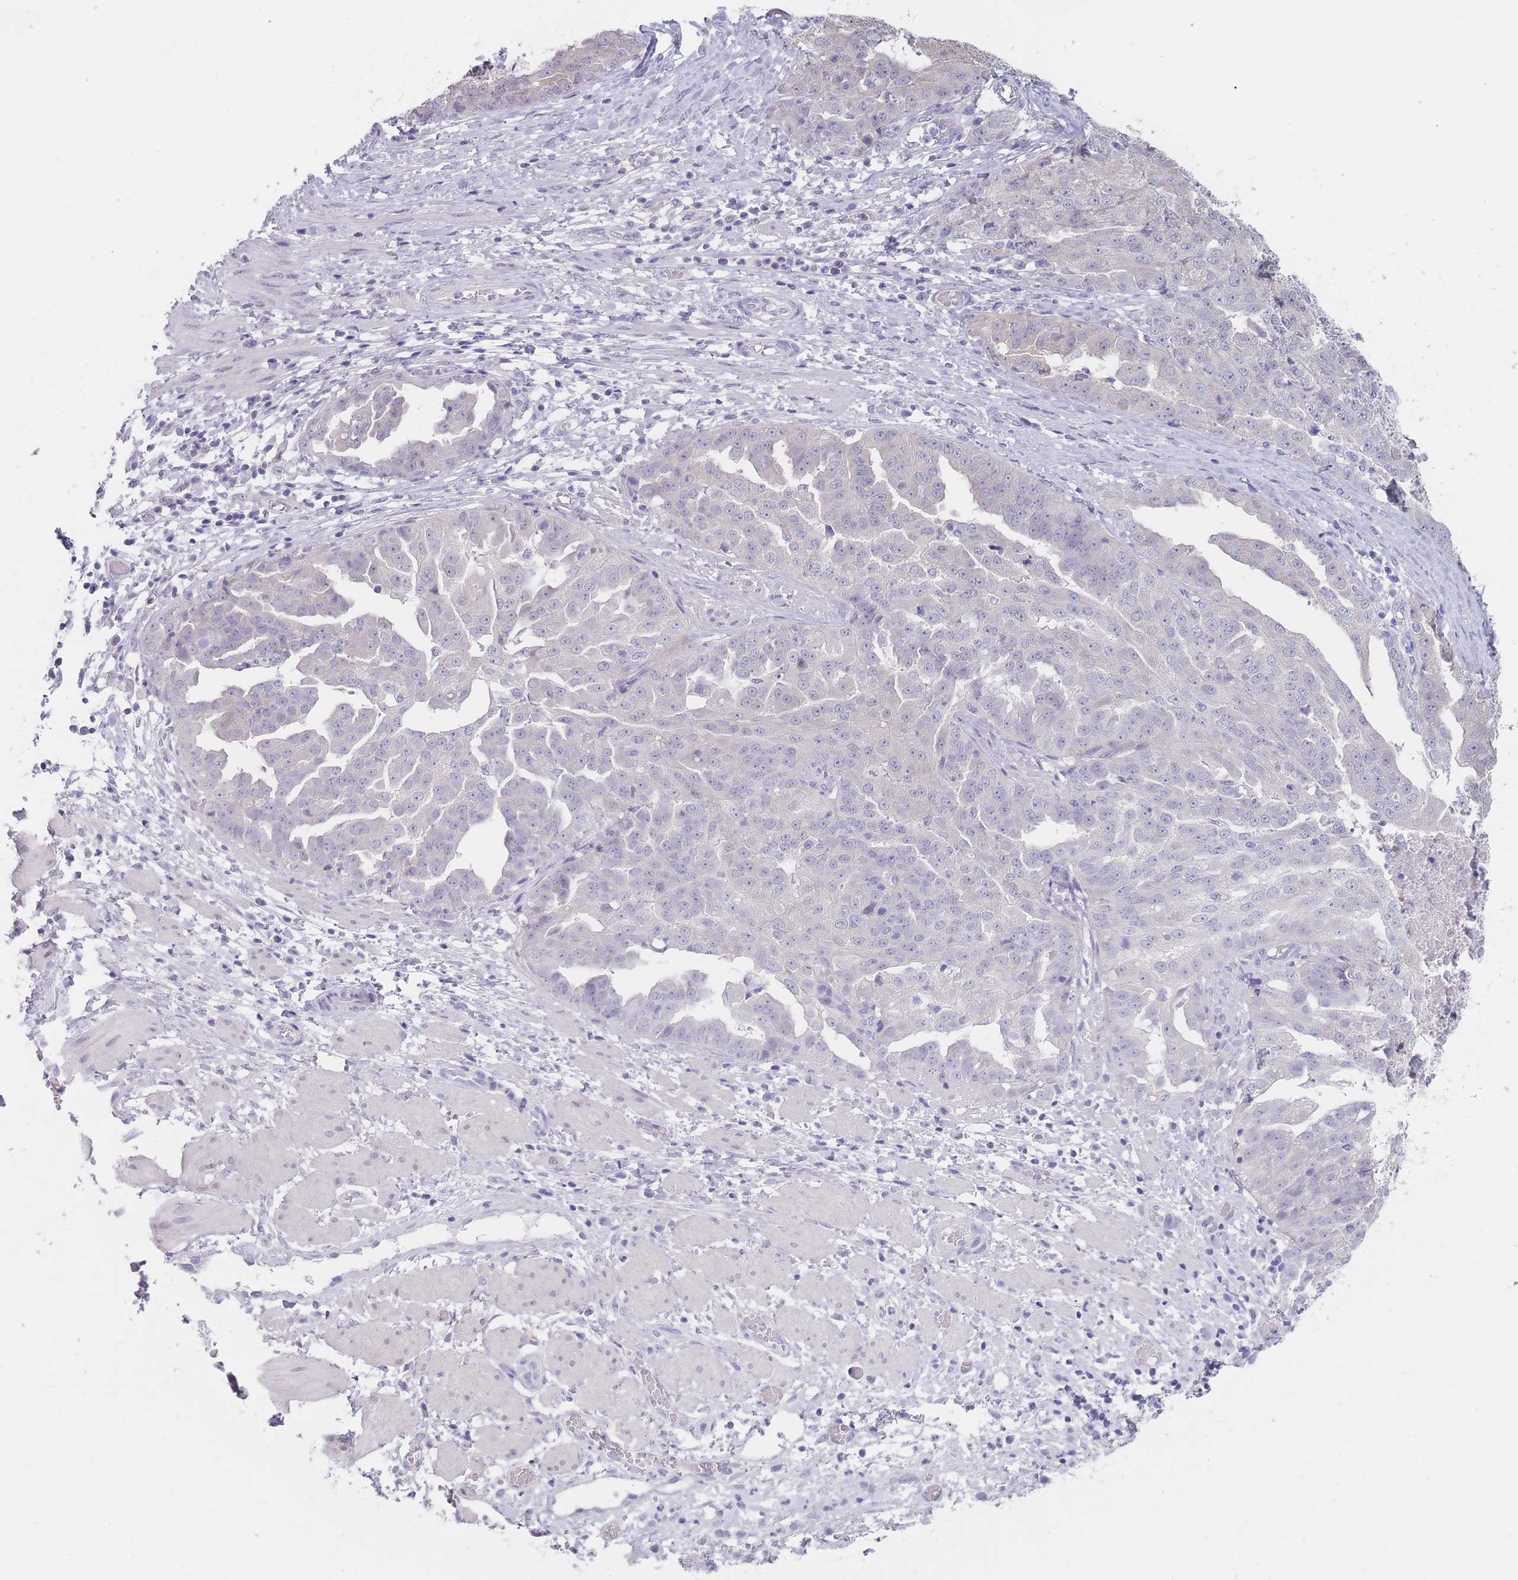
{"staining": {"intensity": "negative", "quantity": "none", "location": "none"}, "tissue": "ovarian cancer", "cell_type": "Tumor cells", "image_type": "cancer", "snomed": [{"axis": "morphology", "description": "Cystadenocarcinoma, serous, NOS"}, {"axis": "topography", "description": "Ovary"}], "caption": "Ovarian serous cystadenocarcinoma stained for a protein using IHC demonstrates no expression tumor cells.", "gene": "CYP51A1", "patient": {"sex": "female", "age": 58}}